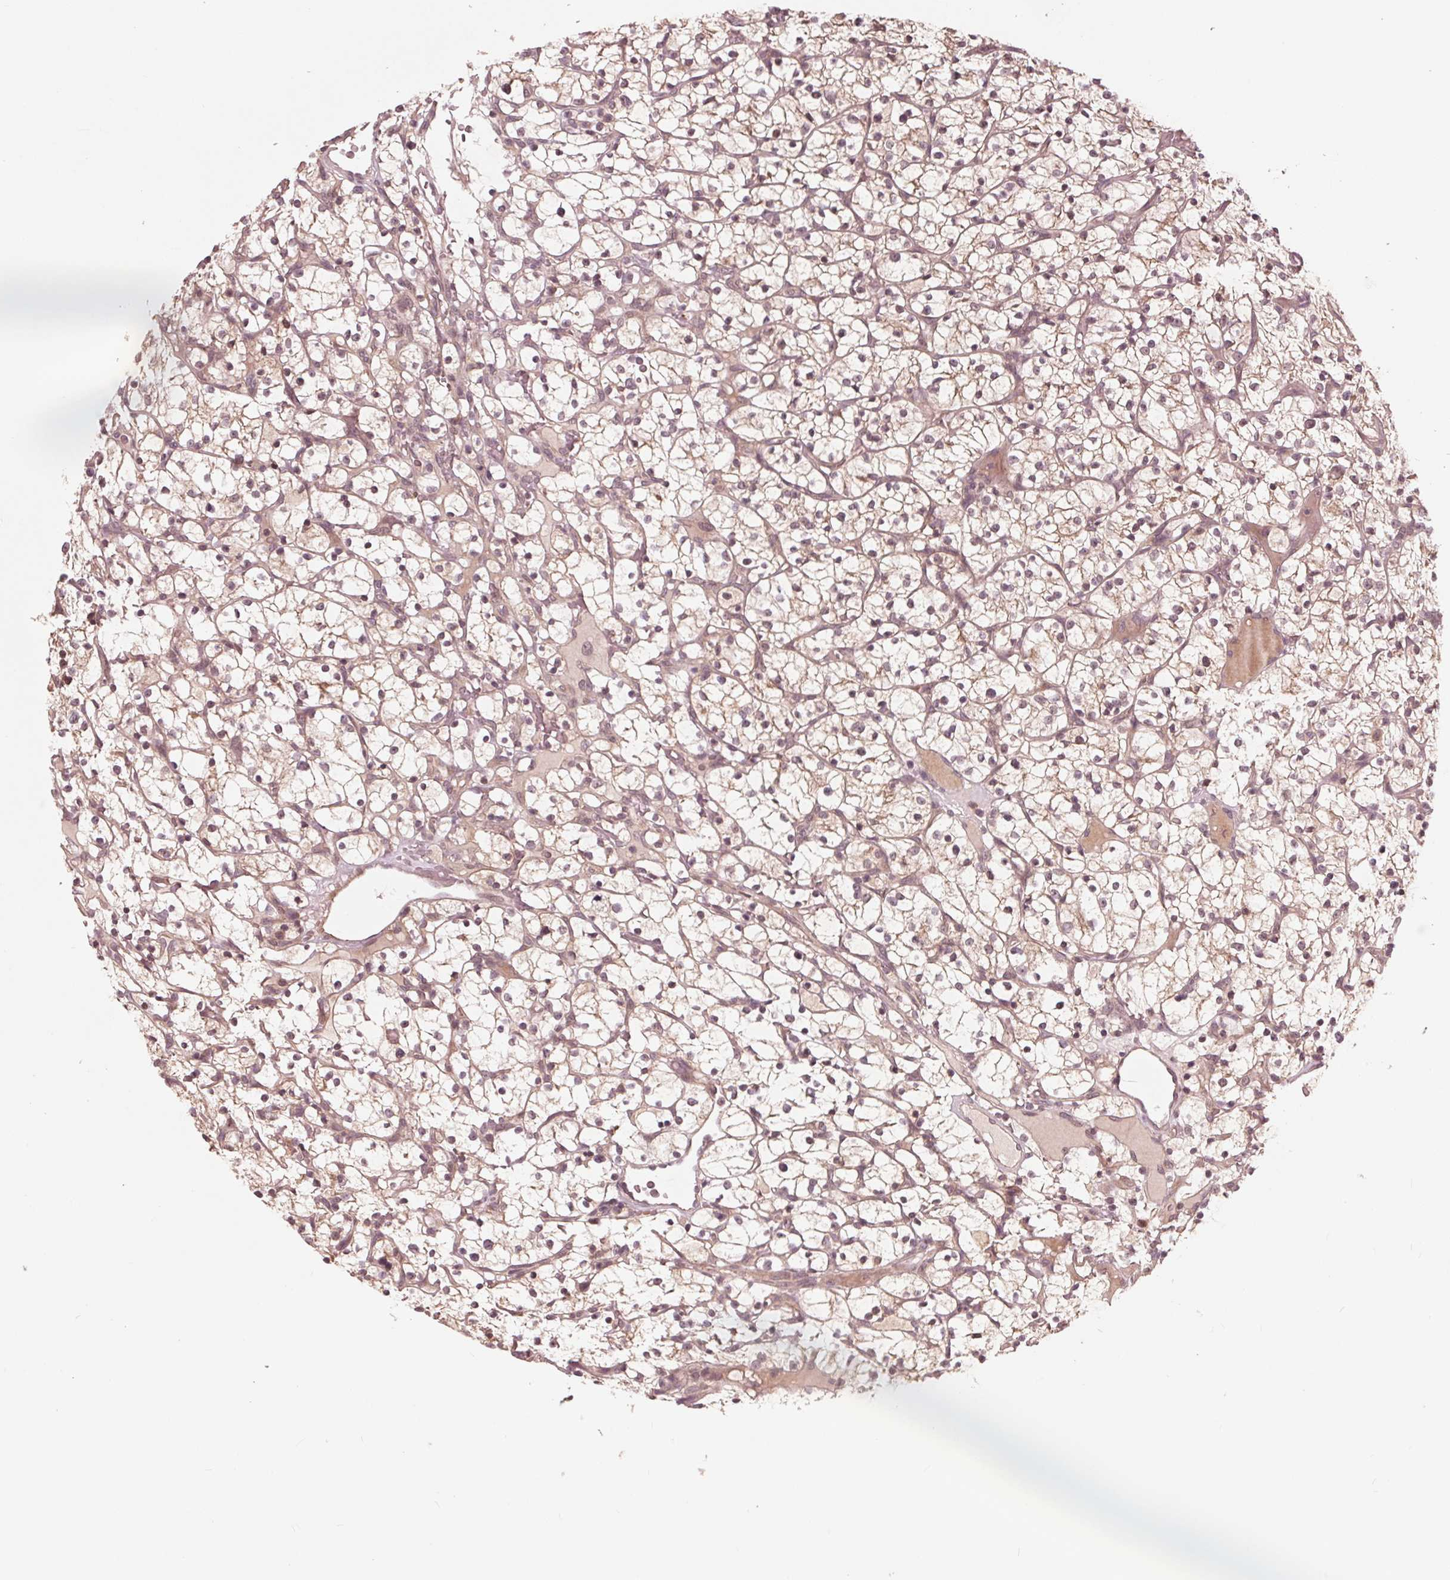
{"staining": {"intensity": "weak", "quantity": "<25%", "location": "cytoplasmic/membranous"}, "tissue": "renal cancer", "cell_type": "Tumor cells", "image_type": "cancer", "snomed": [{"axis": "morphology", "description": "Adenocarcinoma, NOS"}, {"axis": "topography", "description": "Kidney"}], "caption": "High power microscopy image of an immunohistochemistry histopathology image of renal adenocarcinoma, revealing no significant staining in tumor cells.", "gene": "UBALD1", "patient": {"sex": "female", "age": 64}}